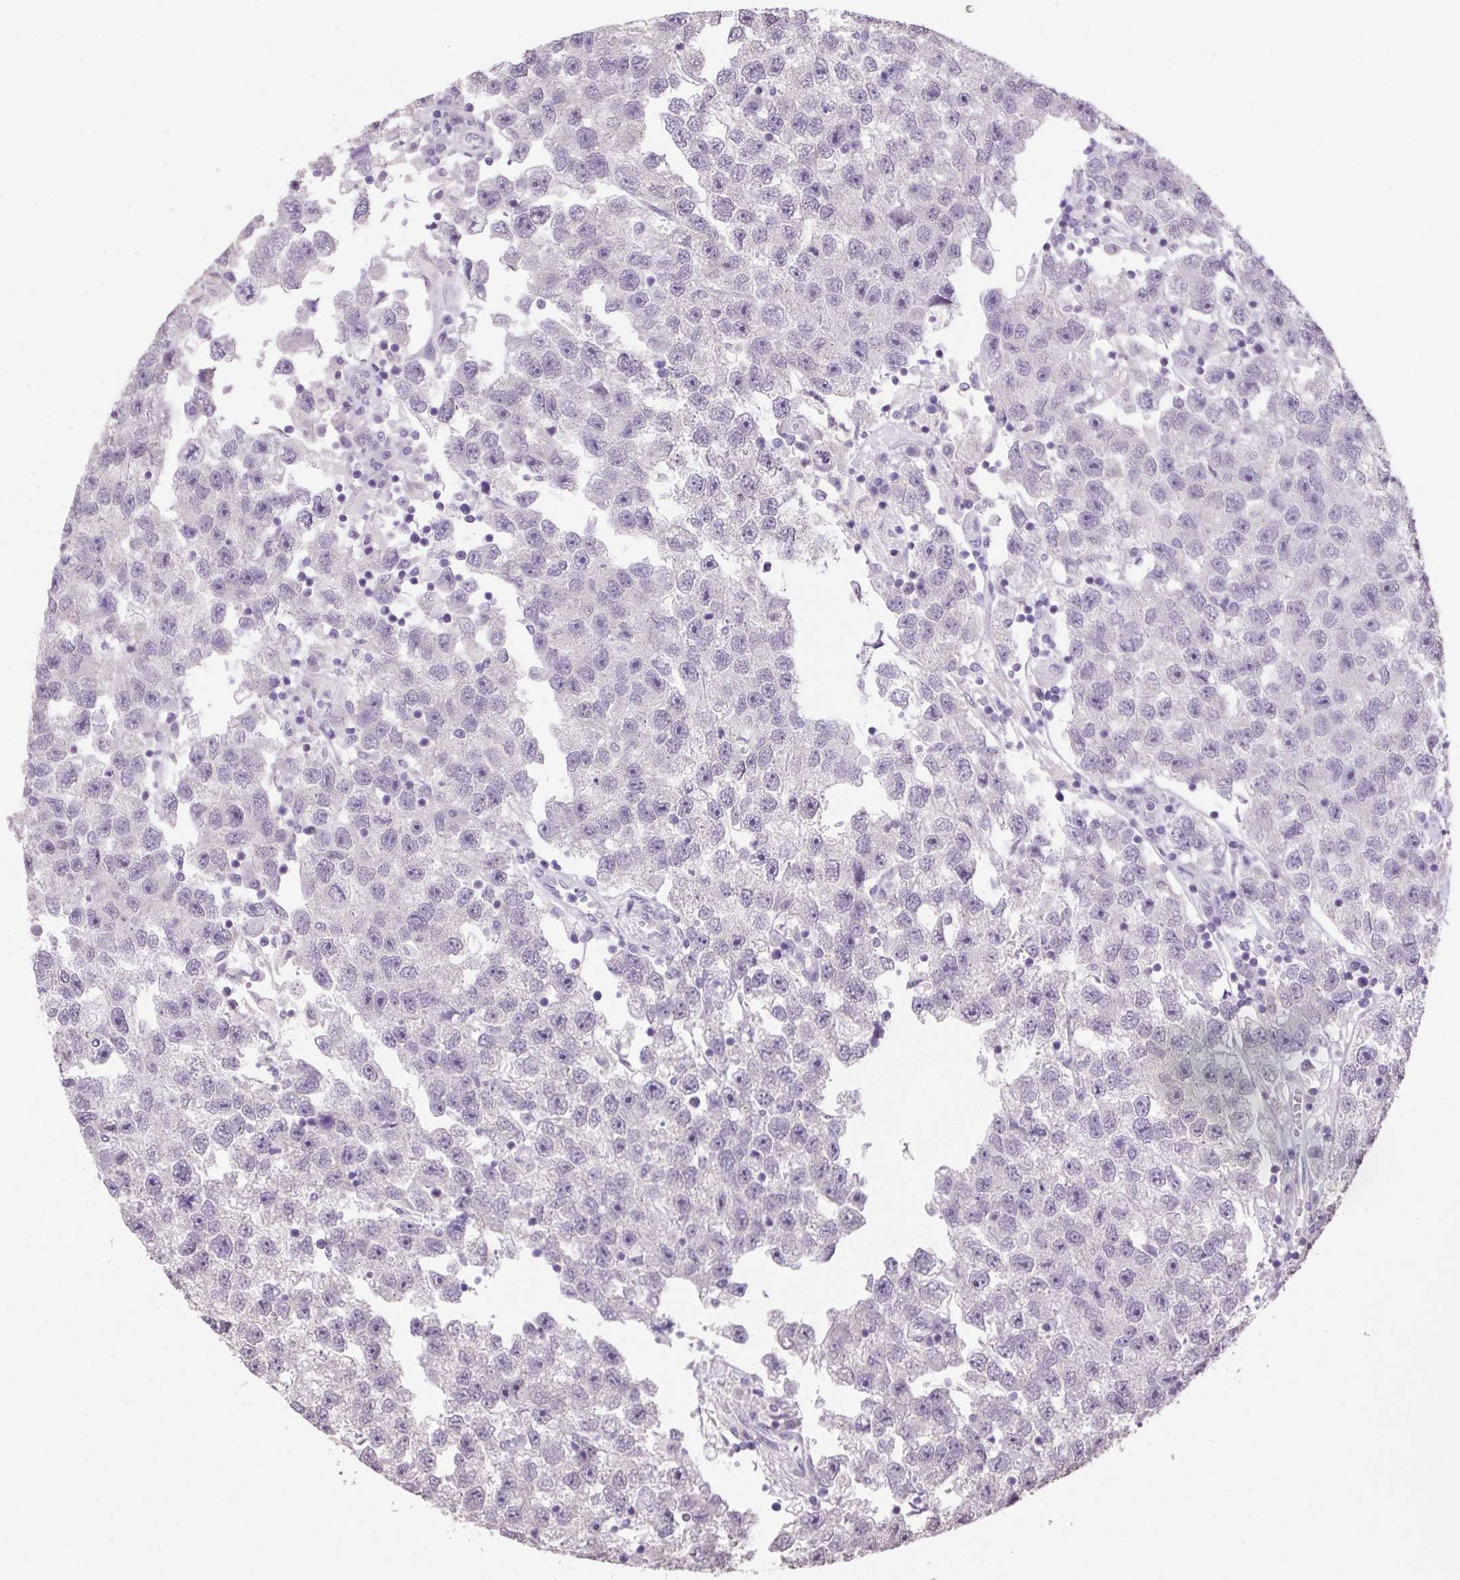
{"staining": {"intensity": "negative", "quantity": "none", "location": "none"}, "tissue": "testis cancer", "cell_type": "Tumor cells", "image_type": "cancer", "snomed": [{"axis": "morphology", "description": "Seminoma, NOS"}, {"axis": "topography", "description": "Testis"}], "caption": "Image shows no protein expression in tumor cells of testis cancer (seminoma) tissue.", "gene": "VWA3B", "patient": {"sex": "male", "age": 26}}